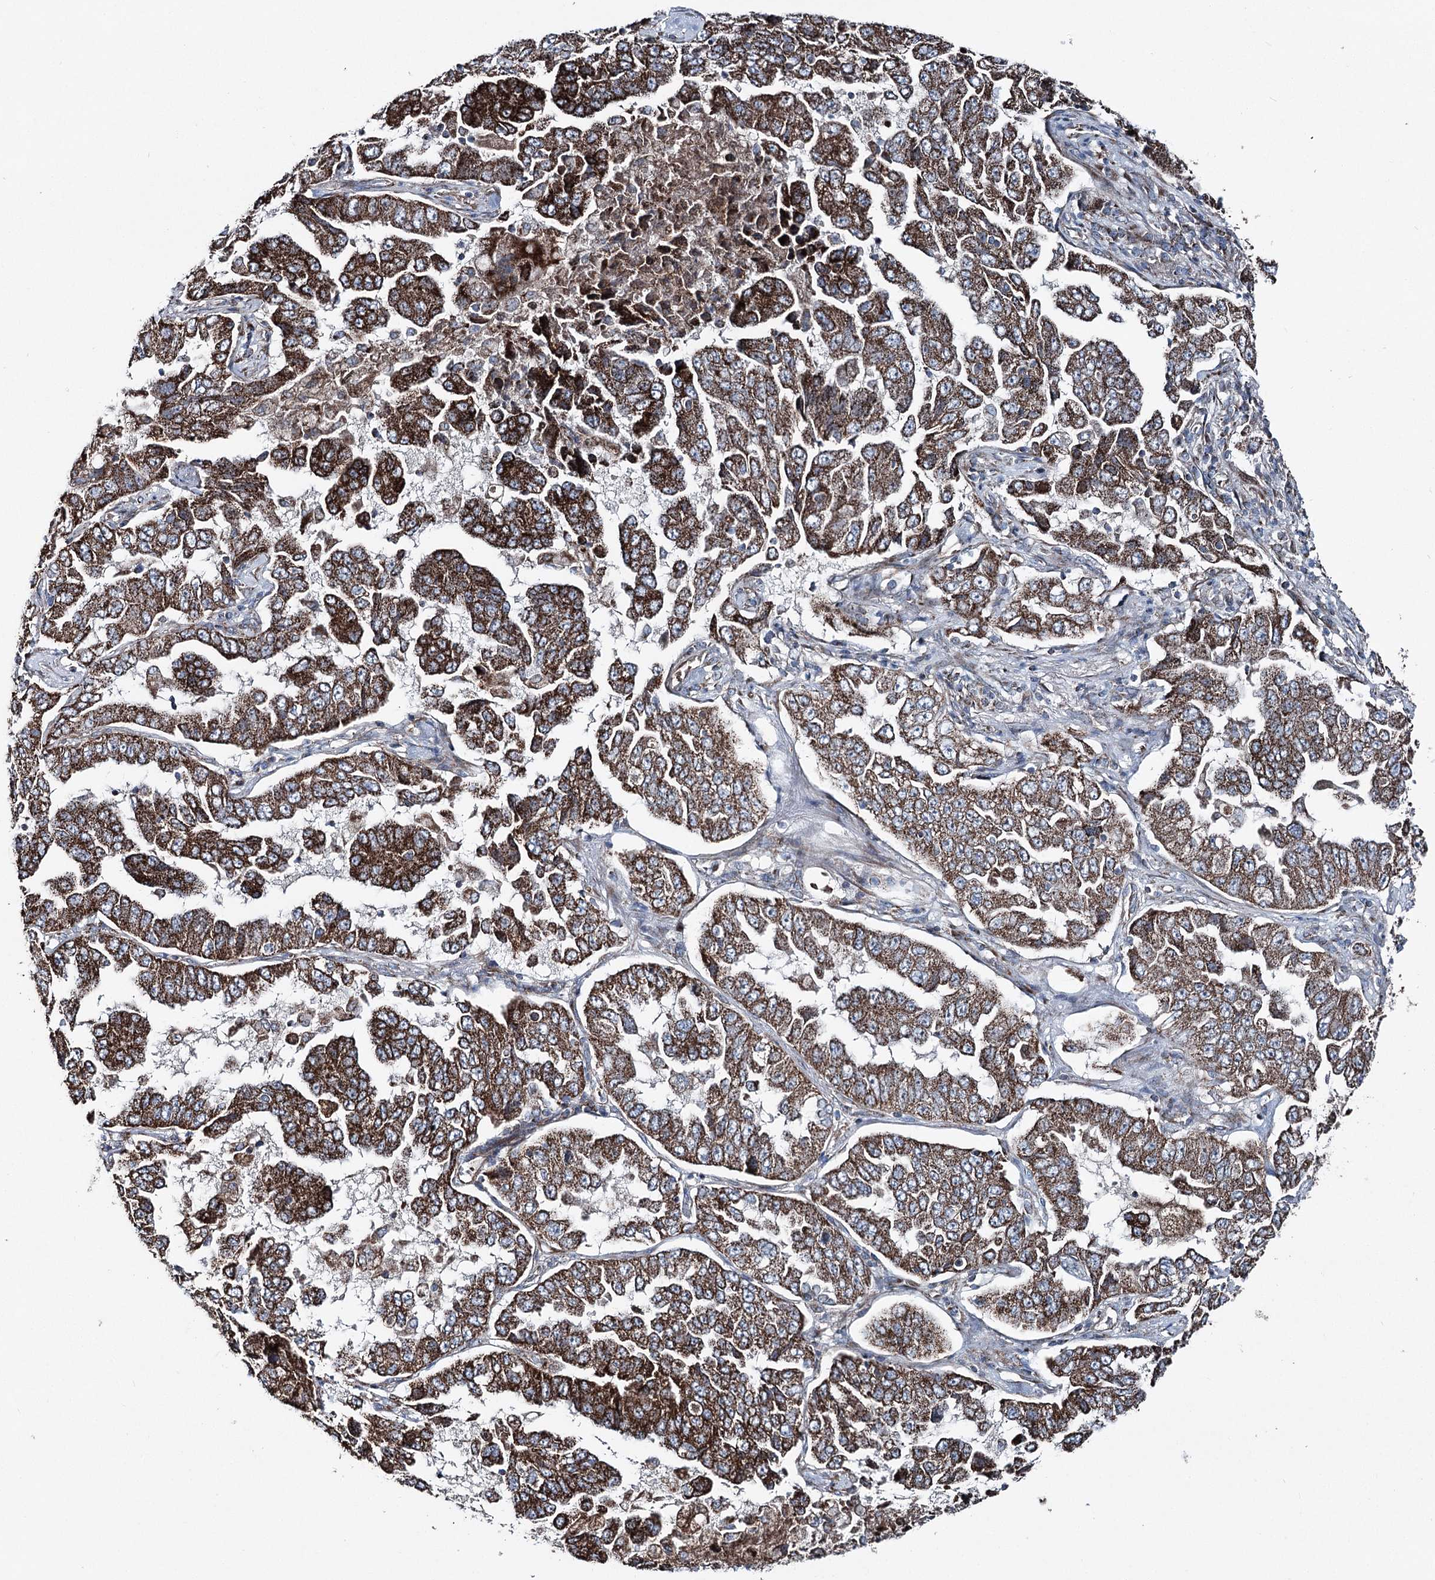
{"staining": {"intensity": "strong", "quantity": ">75%", "location": "cytoplasmic/membranous"}, "tissue": "lung cancer", "cell_type": "Tumor cells", "image_type": "cancer", "snomed": [{"axis": "morphology", "description": "Adenocarcinoma, NOS"}, {"axis": "topography", "description": "Lung"}], "caption": "DAB immunohistochemical staining of lung adenocarcinoma demonstrates strong cytoplasmic/membranous protein staining in approximately >75% of tumor cells. The protein of interest is stained brown, and the nuclei are stained in blue (DAB (3,3'-diaminobenzidine) IHC with brightfield microscopy, high magnification).", "gene": "UCN3", "patient": {"sex": "female", "age": 51}}